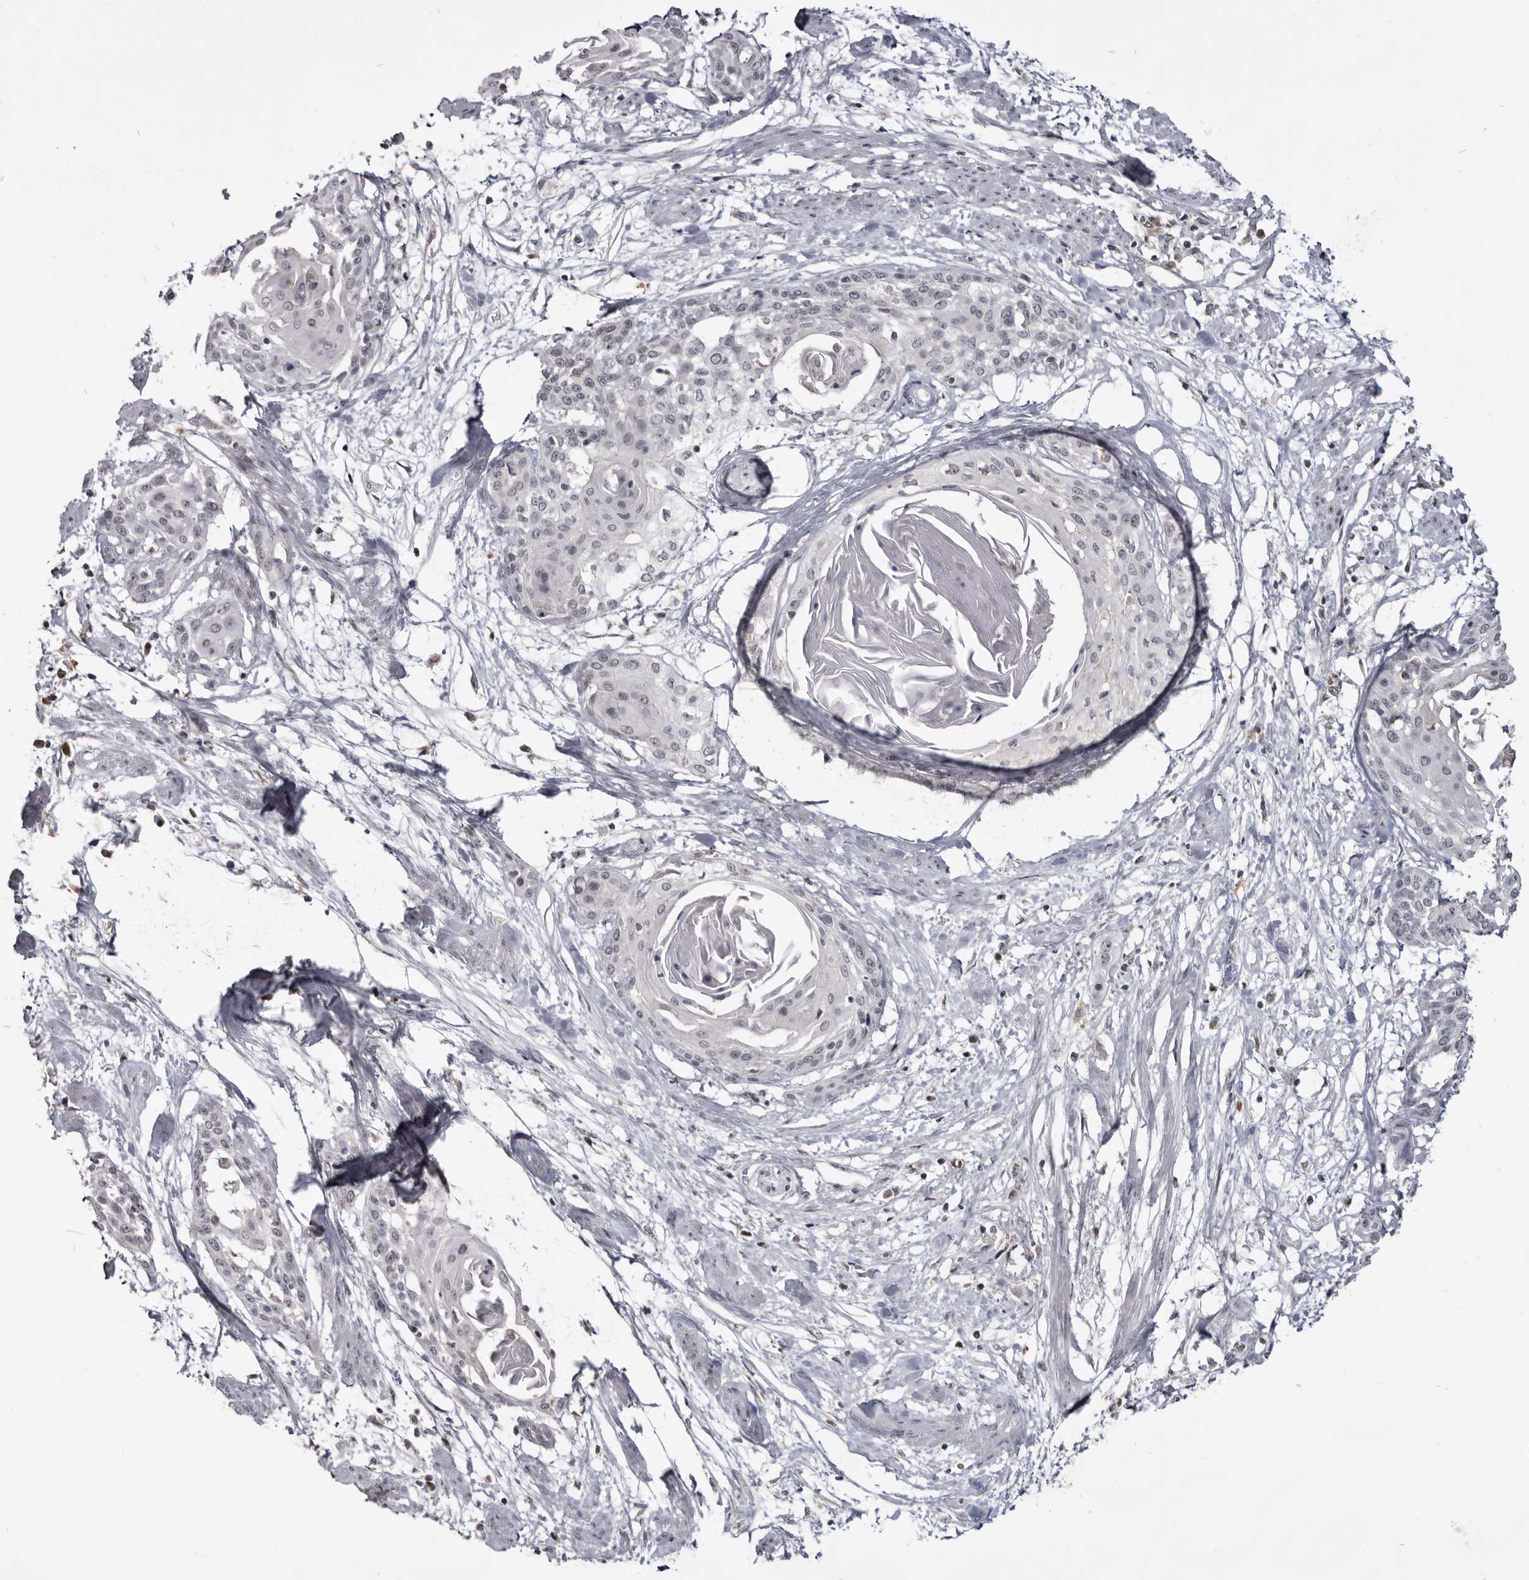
{"staining": {"intensity": "negative", "quantity": "none", "location": "none"}, "tissue": "cervical cancer", "cell_type": "Tumor cells", "image_type": "cancer", "snomed": [{"axis": "morphology", "description": "Squamous cell carcinoma, NOS"}, {"axis": "topography", "description": "Cervix"}], "caption": "The photomicrograph displays no significant positivity in tumor cells of cervical cancer.", "gene": "CGN", "patient": {"sex": "female", "age": 57}}